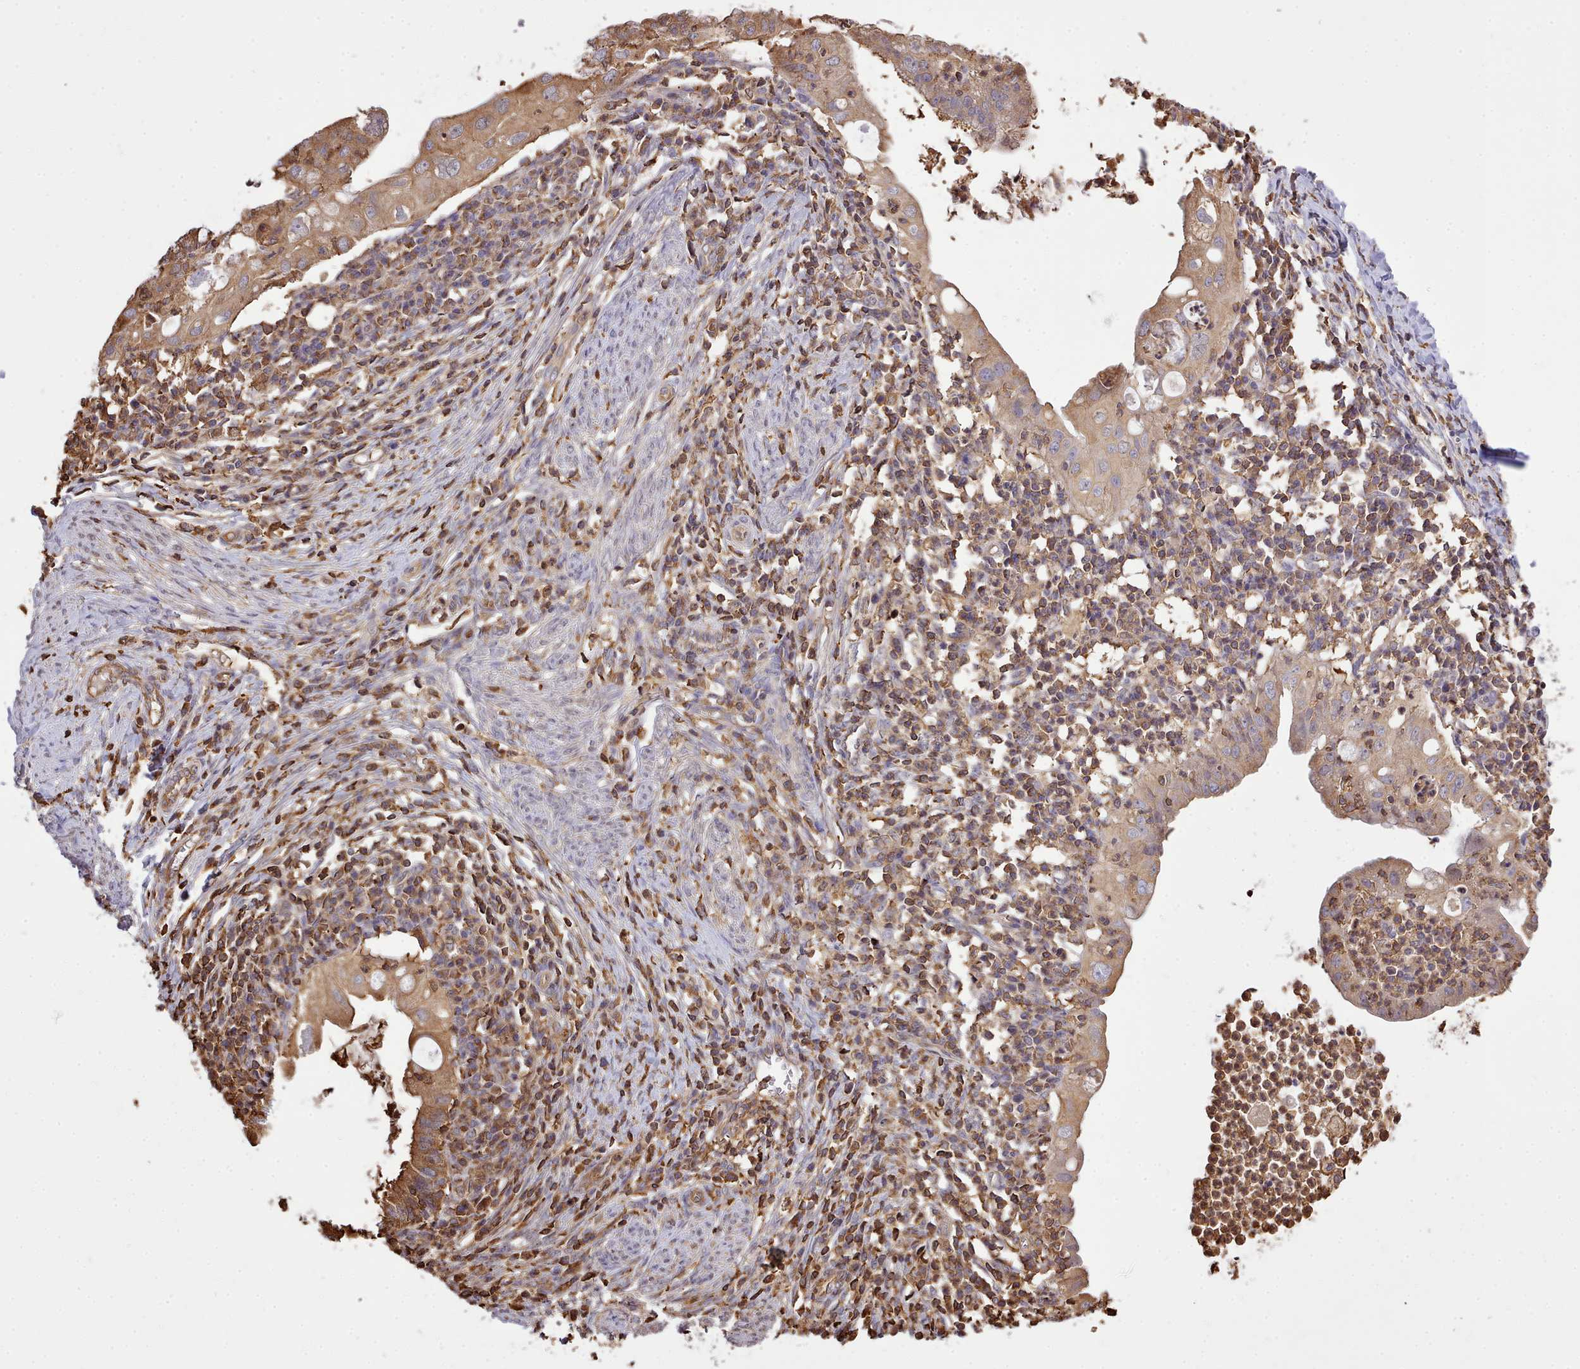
{"staining": {"intensity": "moderate", "quantity": ">75%", "location": "cytoplasmic/membranous"}, "tissue": "cervical cancer", "cell_type": "Tumor cells", "image_type": "cancer", "snomed": [{"axis": "morphology", "description": "Adenocarcinoma, NOS"}, {"axis": "topography", "description": "Cervix"}], "caption": "Adenocarcinoma (cervical) stained with immunohistochemistry exhibits moderate cytoplasmic/membranous positivity in approximately >75% of tumor cells.", "gene": "CAPZA1", "patient": {"sex": "female", "age": 36}}